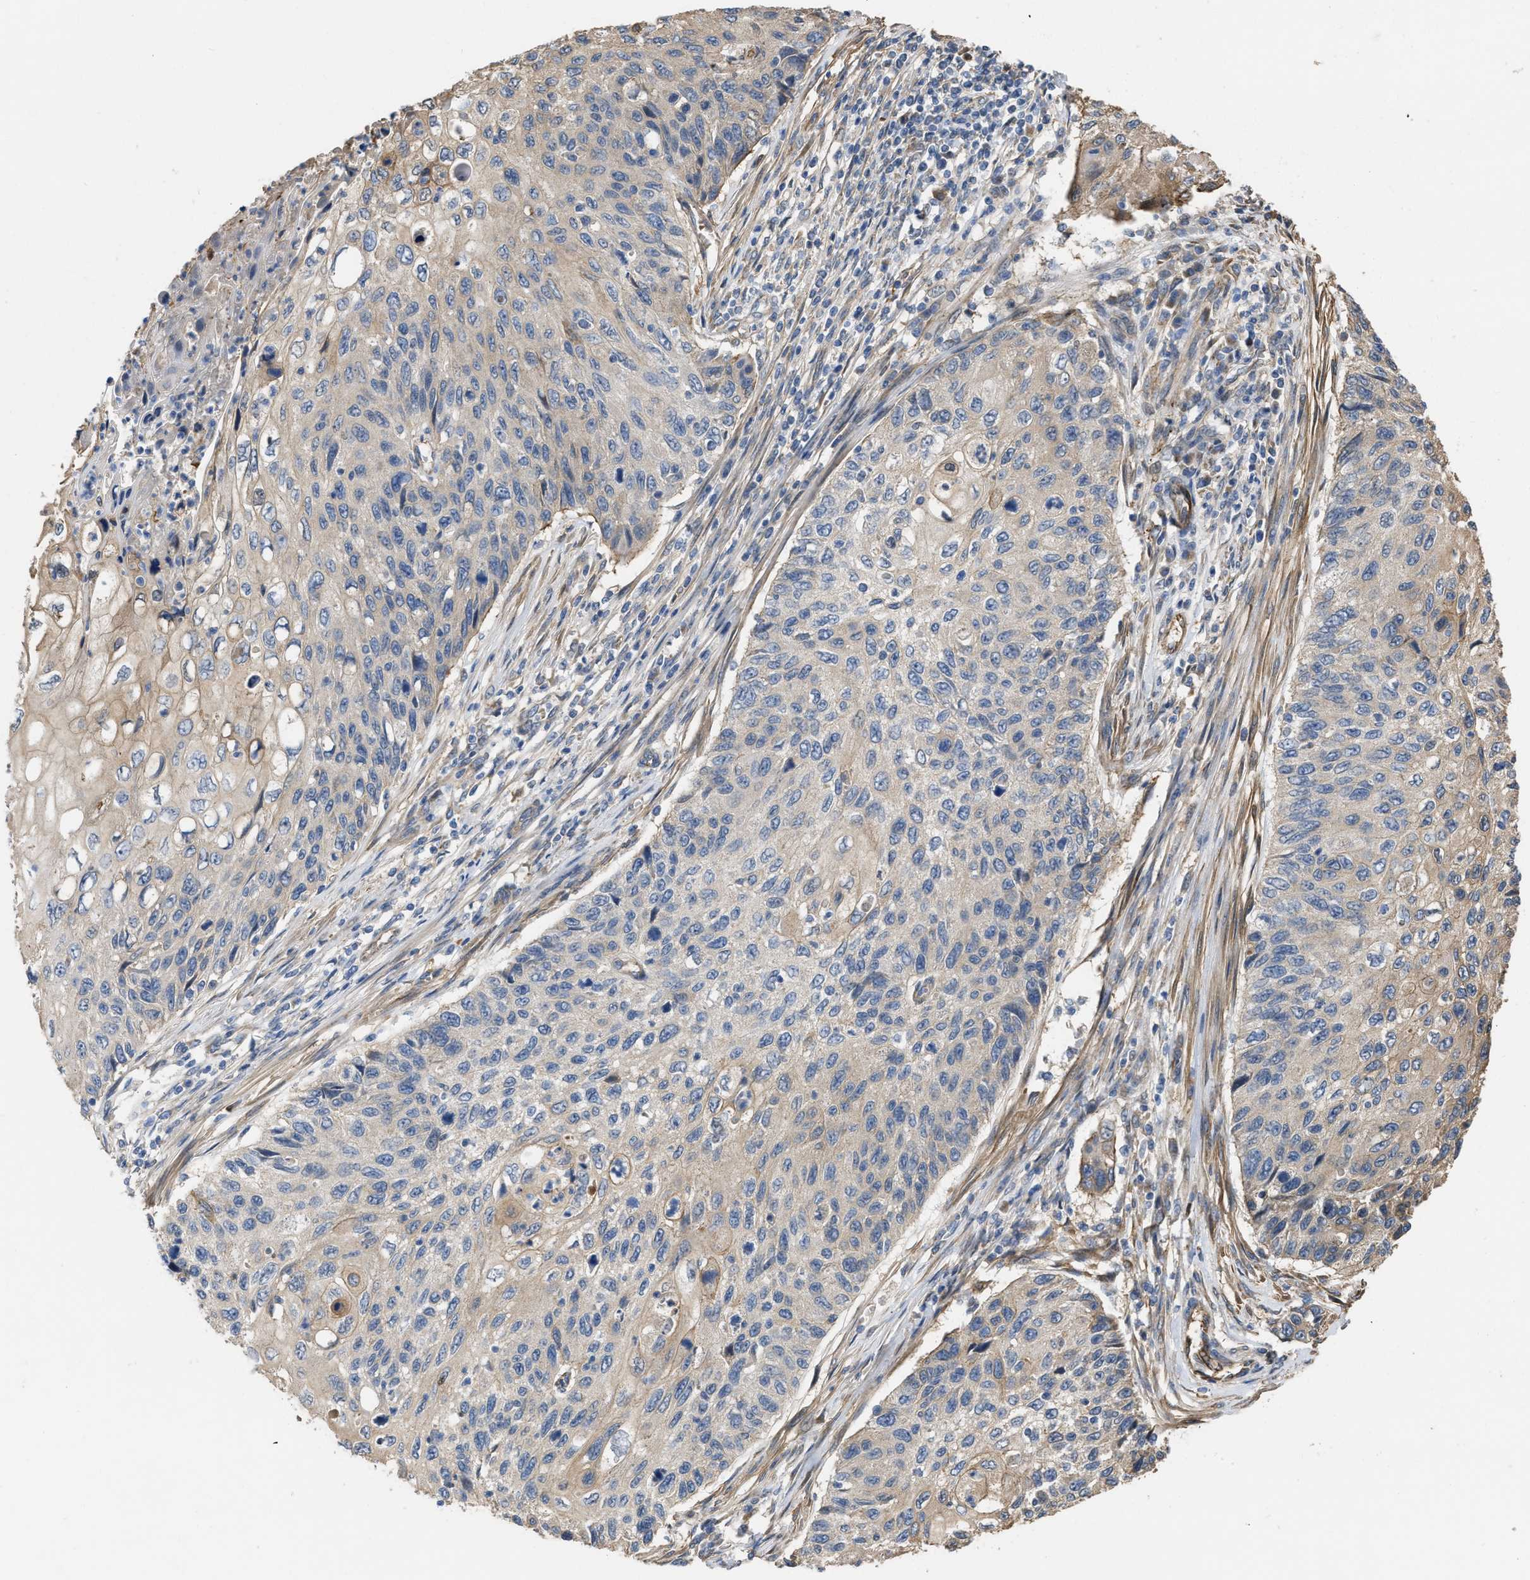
{"staining": {"intensity": "weak", "quantity": "25%-75%", "location": "cytoplasmic/membranous"}, "tissue": "cervical cancer", "cell_type": "Tumor cells", "image_type": "cancer", "snomed": [{"axis": "morphology", "description": "Squamous cell carcinoma, NOS"}, {"axis": "topography", "description": "Cervix"}], "caption": "Approximately 25%-75% of tumor cells in human cervical cancer (squamous cell carcinoma) reveal weak cytoplasmic/membranous protein staining as visualized by brown immunohistochemical staining.", "gene": "SLC4A11", "patient": {"sex": "female", "age": 70}}